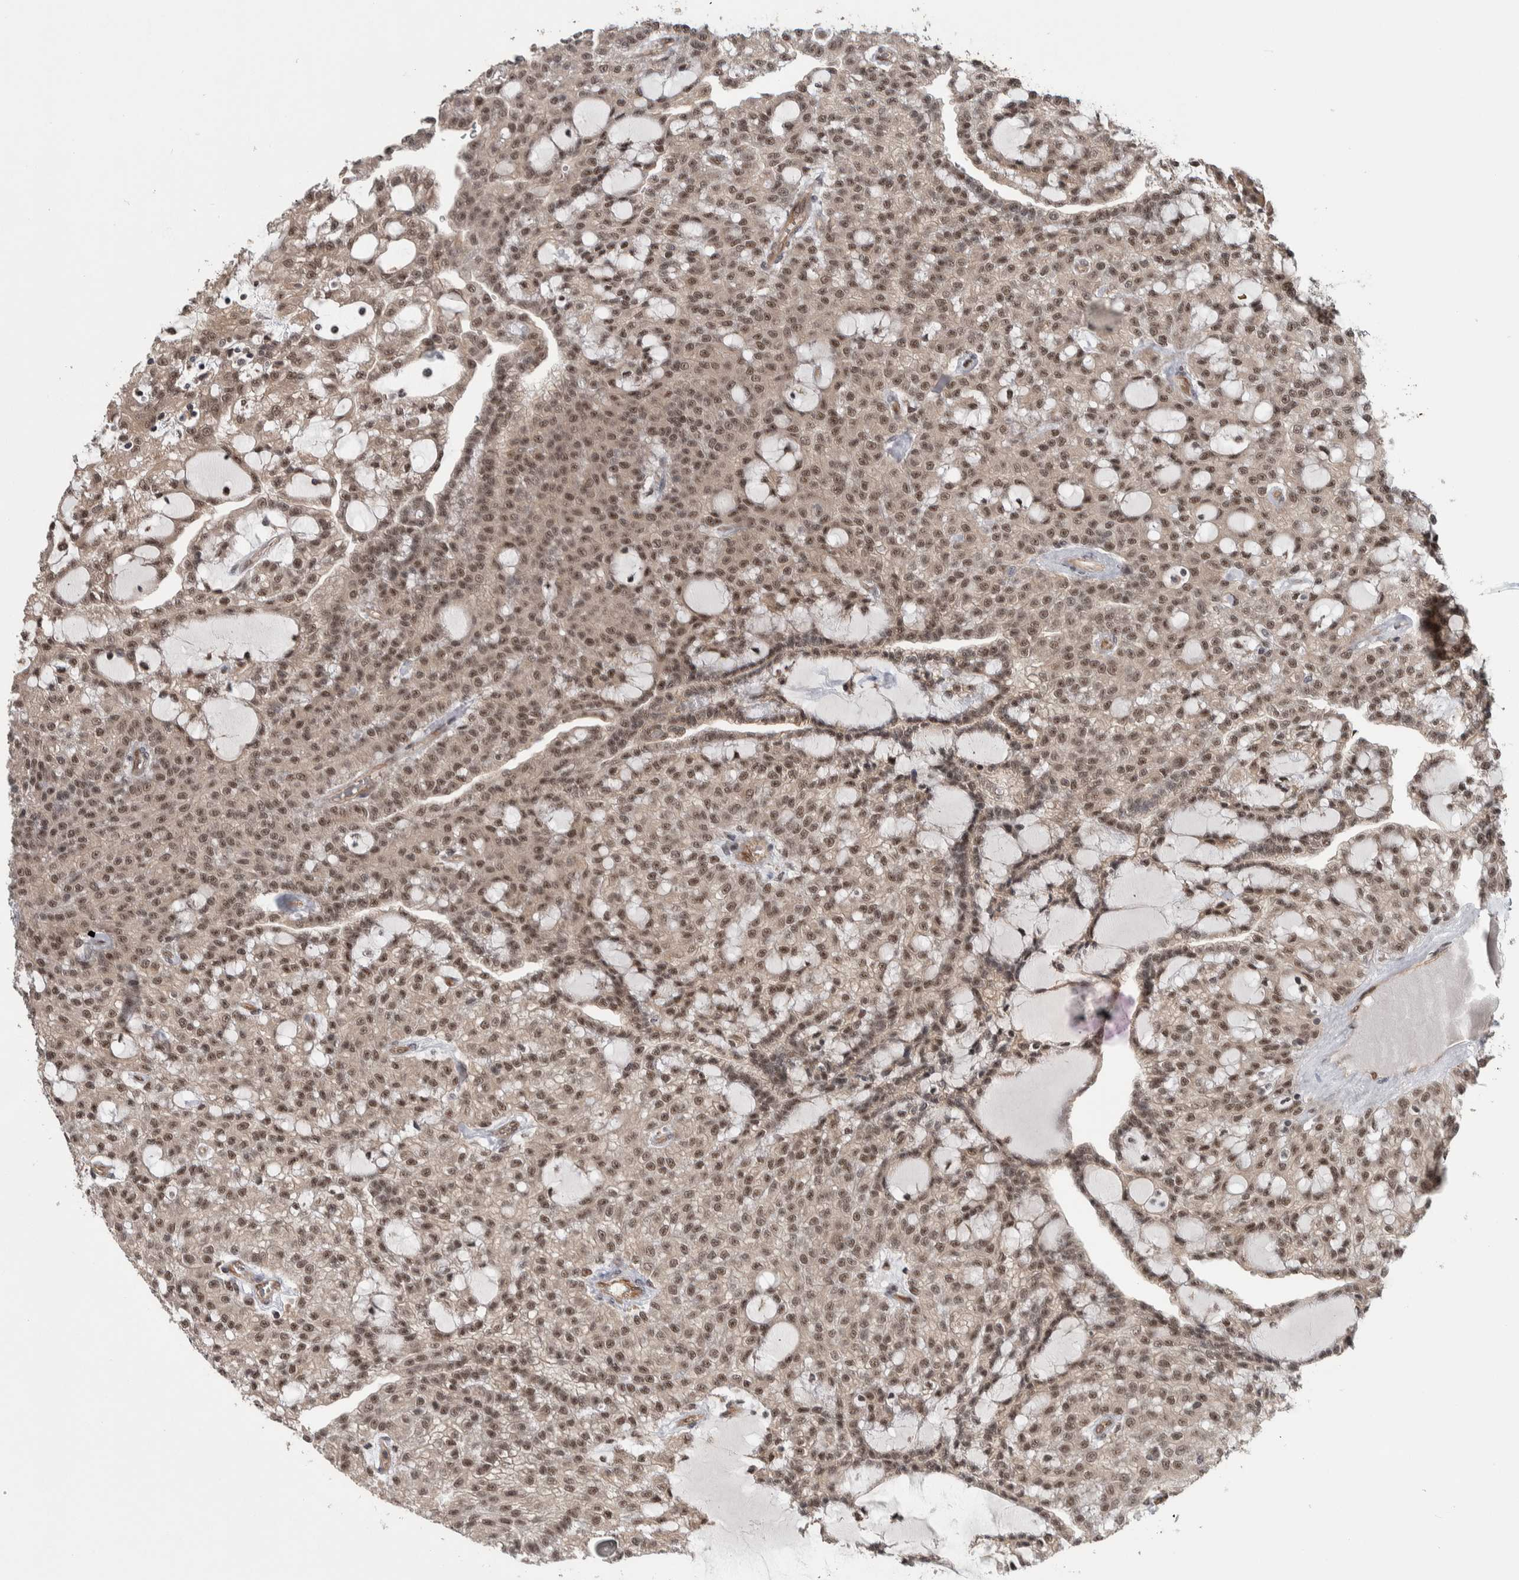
{"staining": {"intensity": "weak", "quantity": ">75%", "location": "nuclear"}, "tissue": "renal cancer", "cell_type": "Tumor cells", "image_type": "cancer", "snomed": [{"axis": "morphology", "description": "Adenocarcinoma, NOS"}, {"axis": "topography", "description": "Kidney"}], "caption": "Immunohistochemical staining of renal cancer (adenocarcinoma) exhibits weak nuclear protein positivity in about >75% of tumor cells. The protein is stained brown, and the nuclei are stained in blue (DAB (3,3'-diaminobenzidine) IHC with brightfield microscopy, high magnification).", "gene": "PRDM4", "patient": {"sex": "male", "age": 63}}